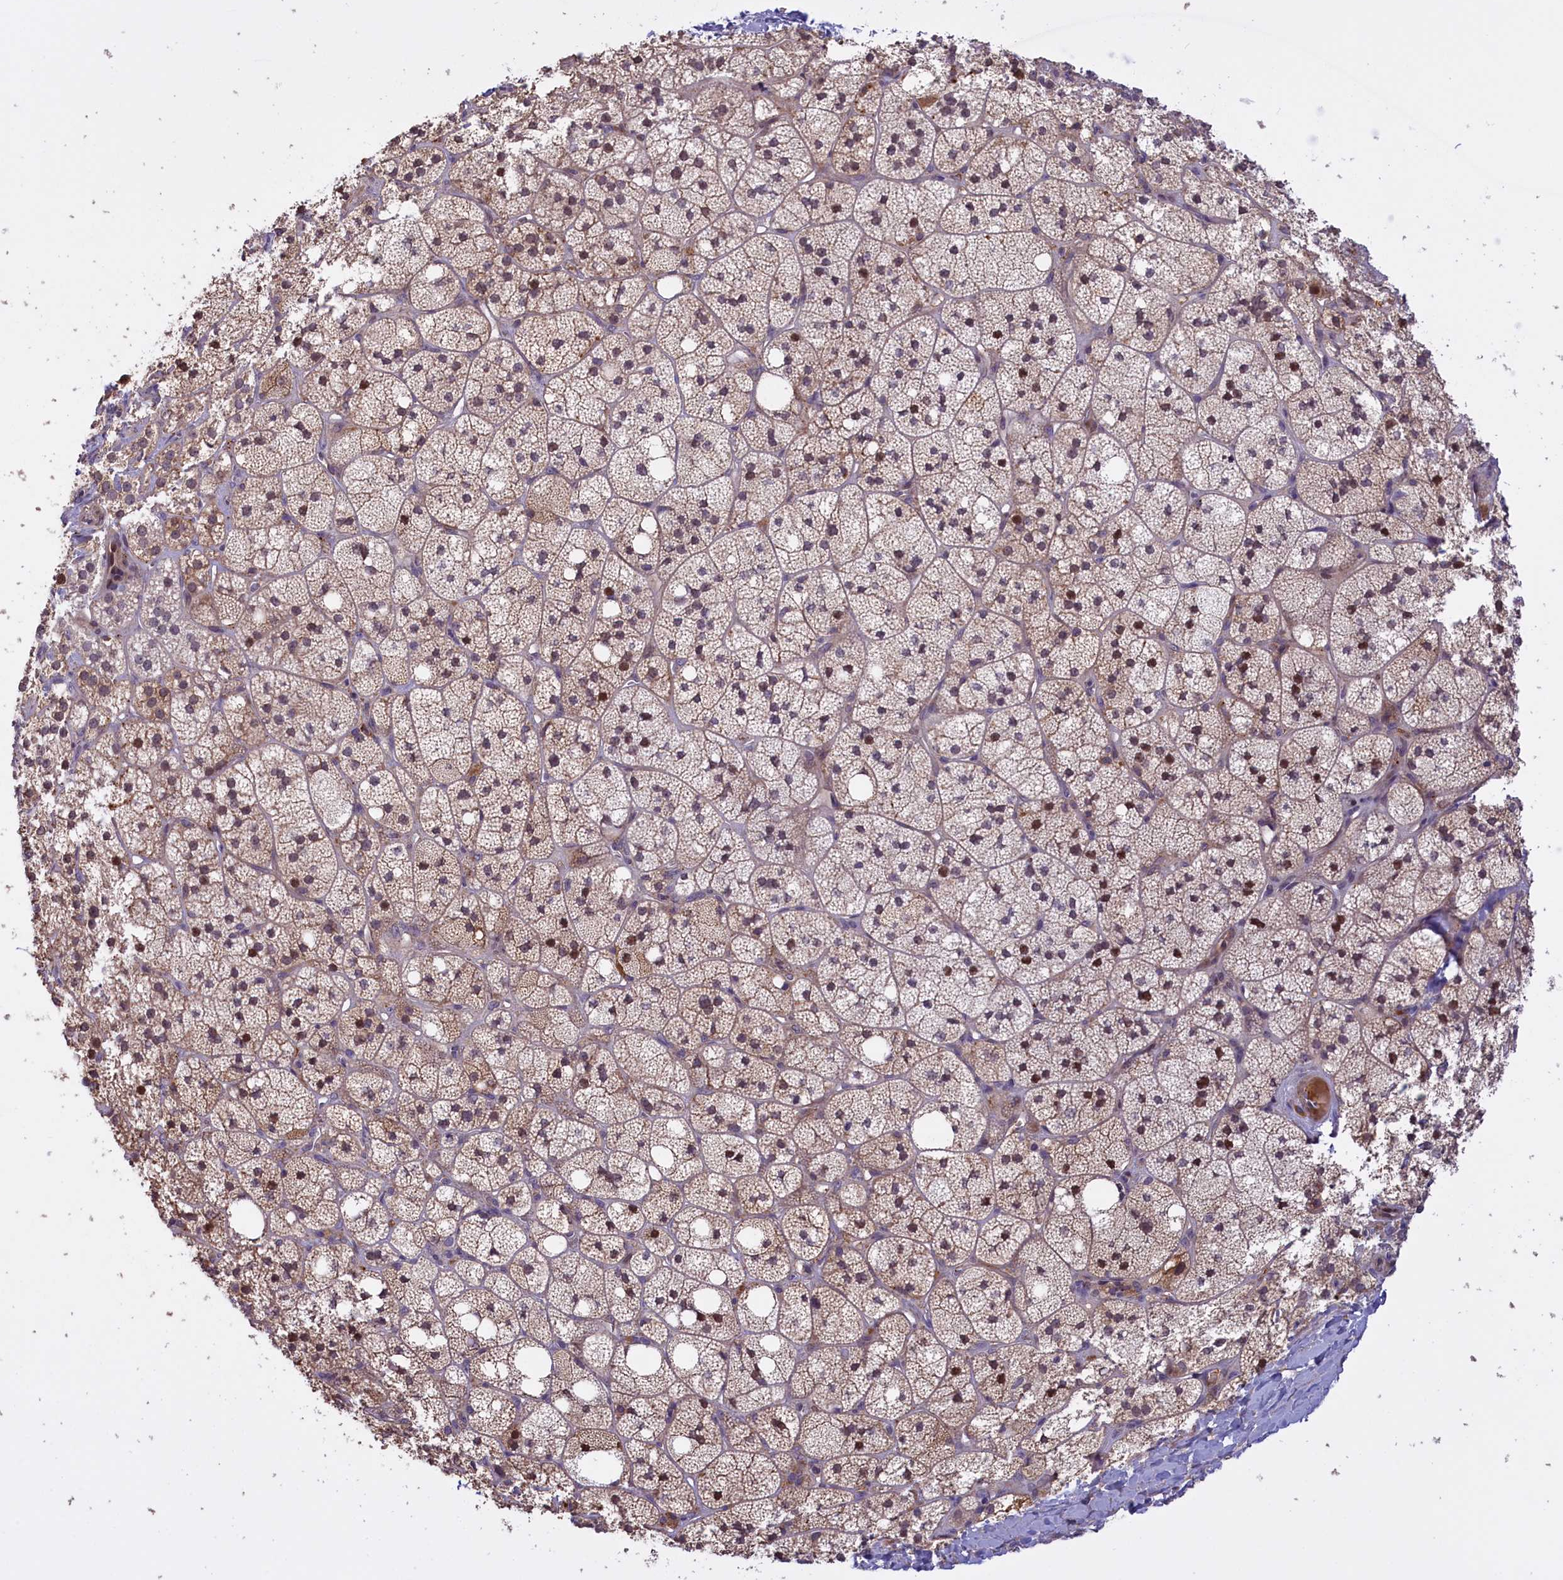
{"staining": {"intensity": "moderate", "quantity": "25%-75%", "location": "cytoplasmic/membranous,nuclear"}, "tissue": "adrenal gland", "cell_type": "Glandular cells", "image_type": "normal", "snomed": [{"axis": "morphology", "description": "Normal tissue, NOS"}, {"axis": "topography", "description": "Adrenal gland"}], "caption": "Adrenal gland stained with DAB immunohistochemistry (IHC) shows medium levels of moderate cytoplasmic/membranous,nuclear positivity in about 25%-75% of glandular cells.", "gene": "RRAD", "patient": {"sex": "male", "age": 61}}